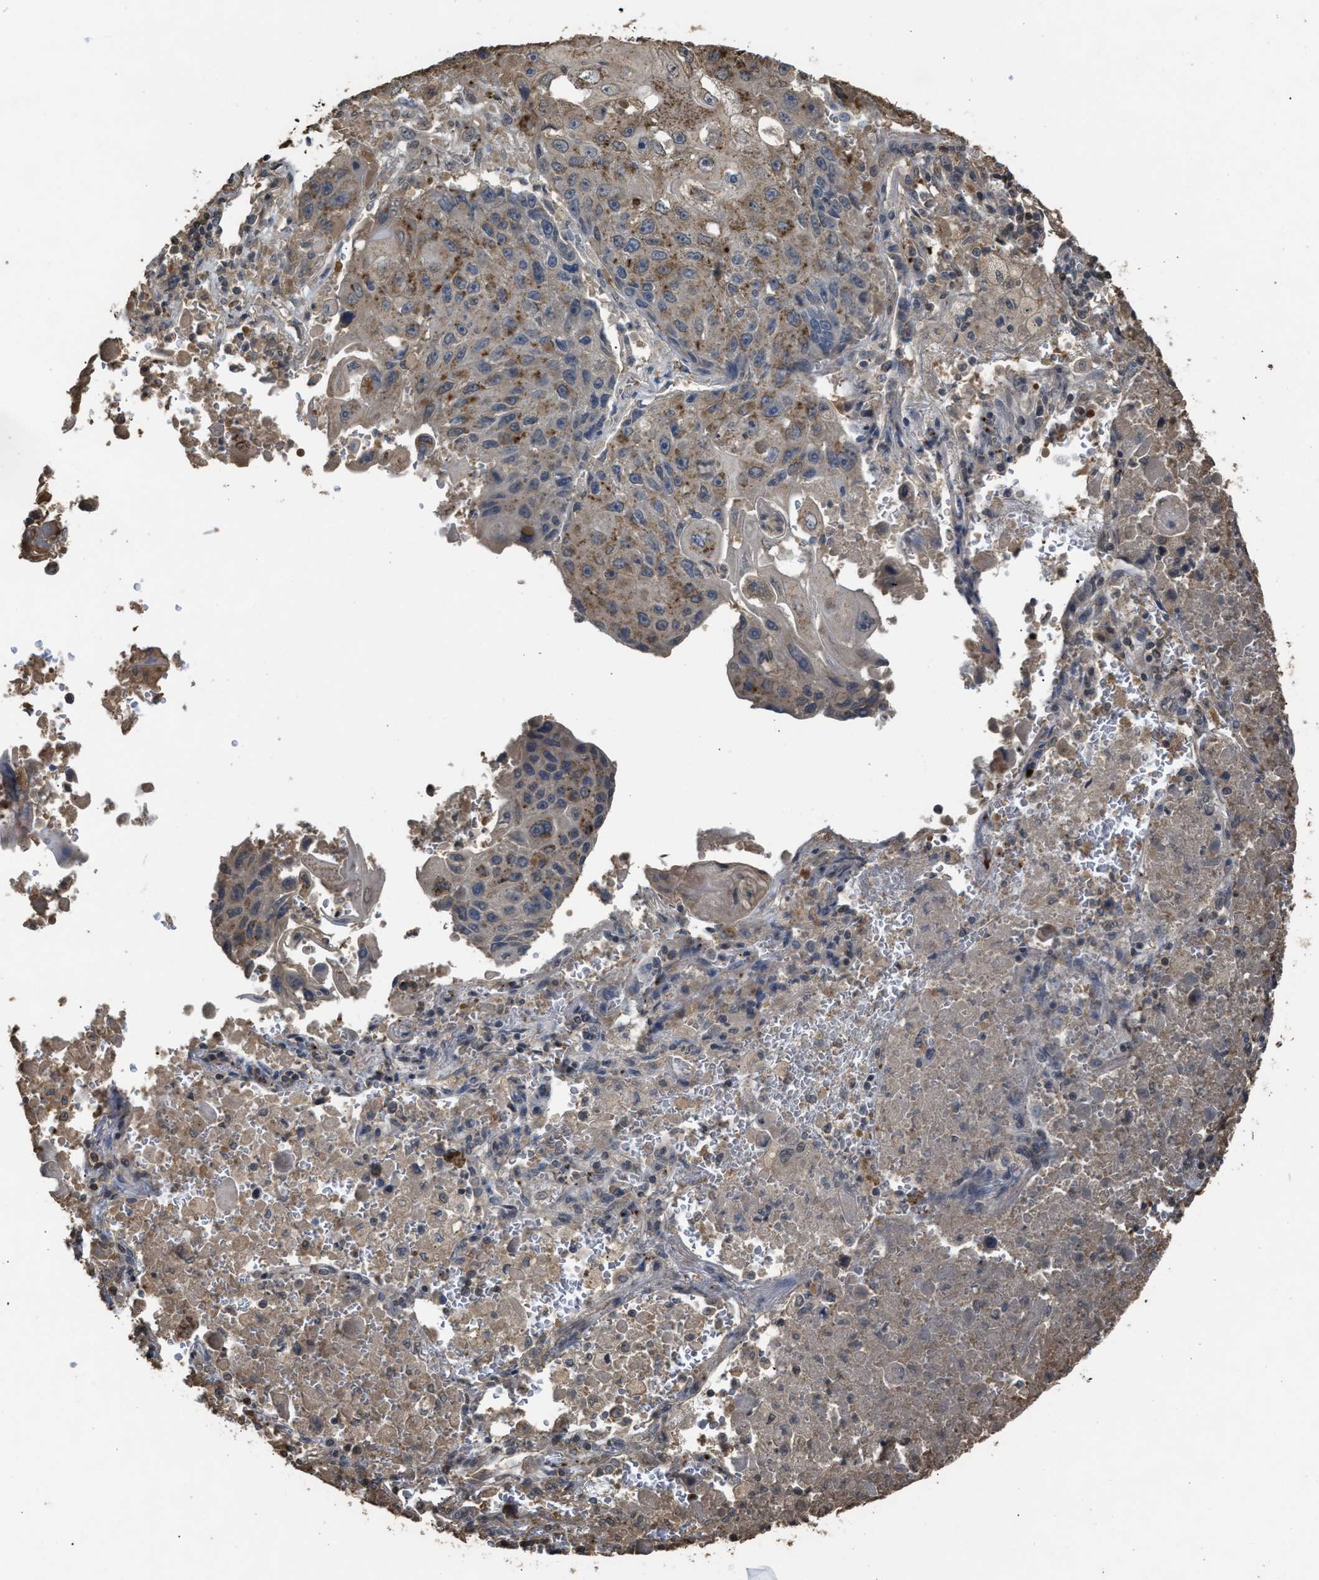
{"staining": {"intensity": "moderate", "quantity": "<25%", "location": "cytoplasmic/membranous"}, "tissue": "lung cancer", "cell_type": "Tumor cells", "image_type": "cancer", "snomed": [{"axis": "morphology", "description": "Squamous cell carcinoma, NOS"}, {"axis": "topography", "description": "Lung"}], "caption": "Approximately <25% of tumor cells in lung cancer display moderate cytoplasmic/membranous protein positivity as visualized by brown immunohistochemical staining.", "gene": "ARHGDIA", "patient": {"sex": "male", "age": 61}}